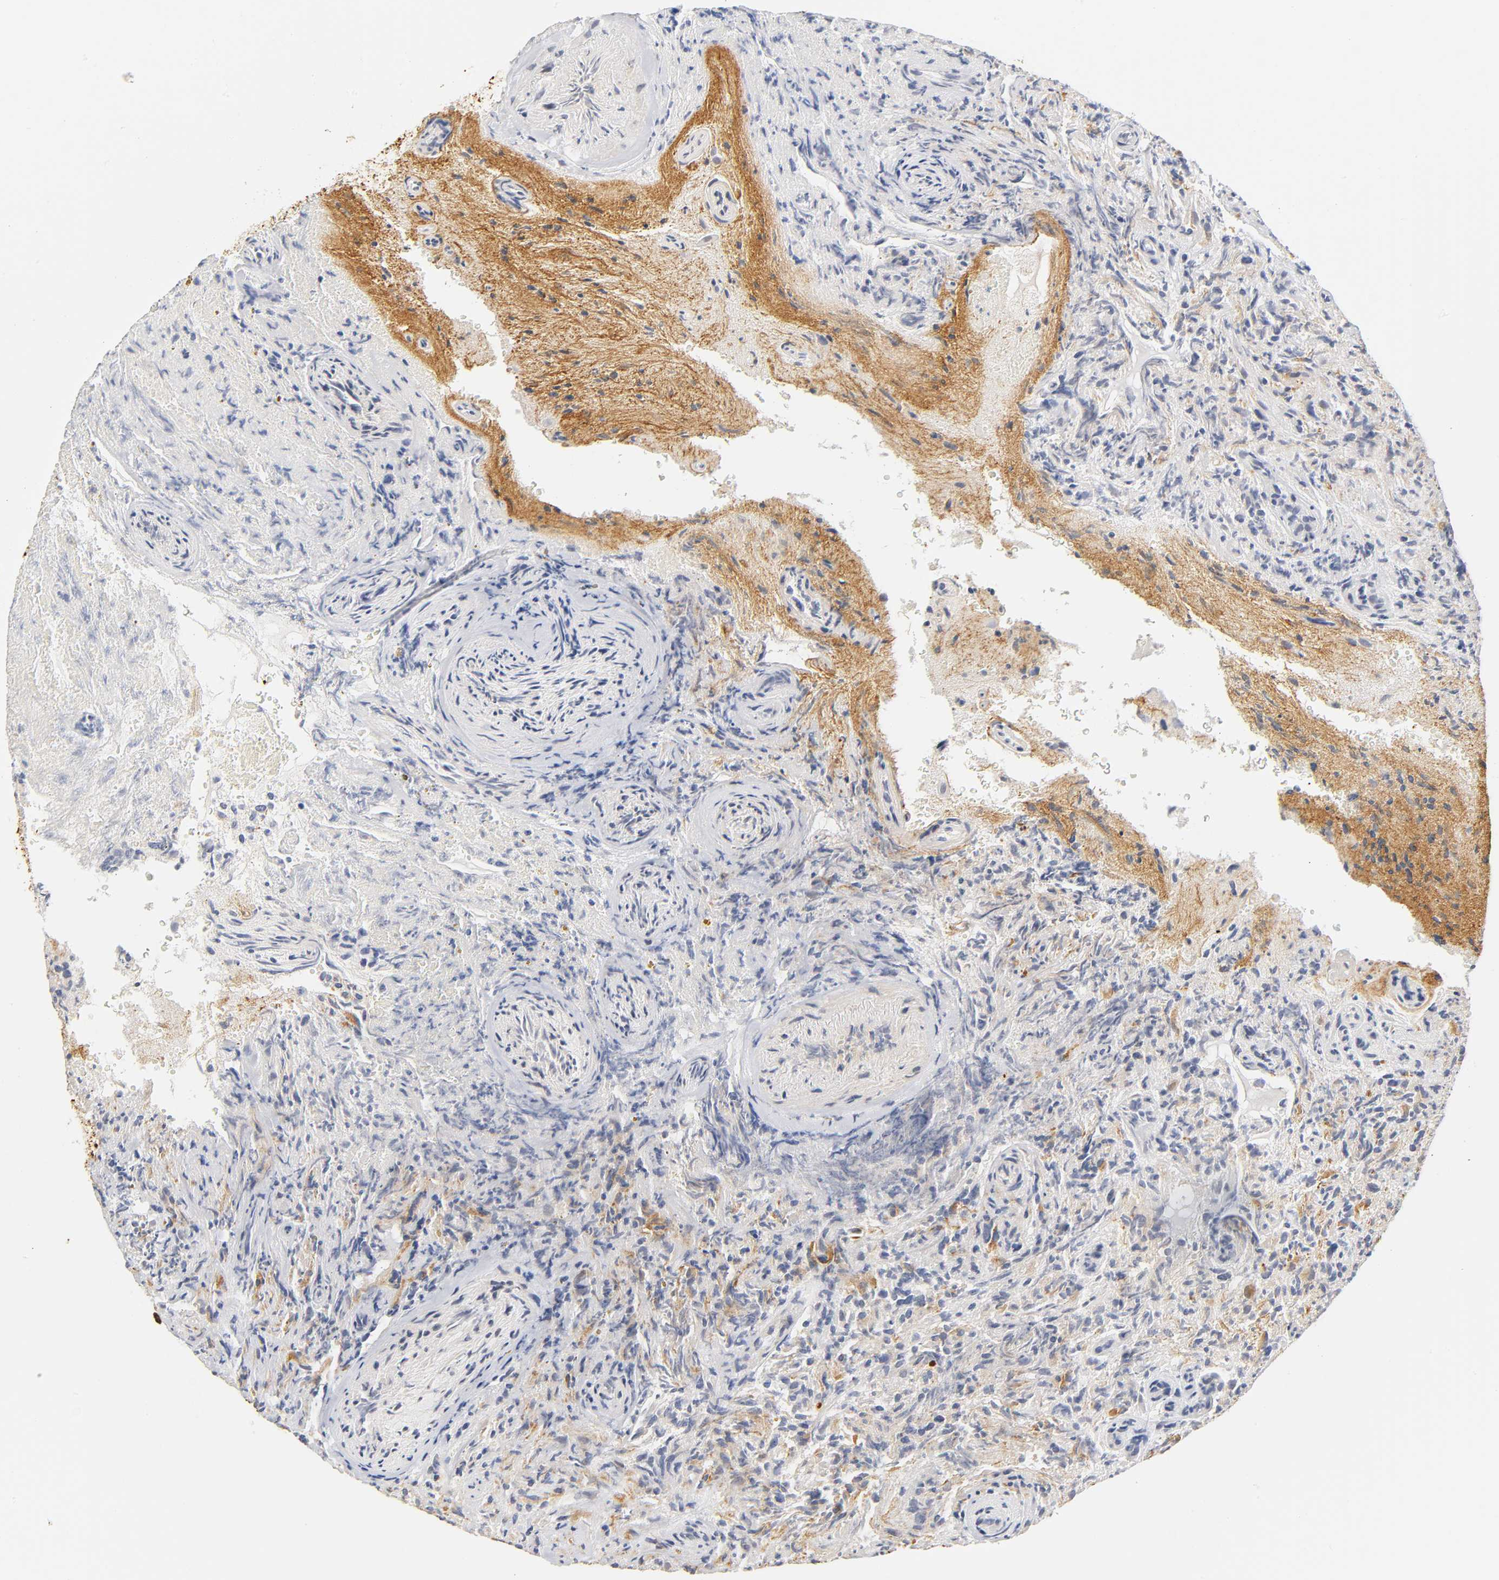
{"staining": {"intensity": "moderate", "quantity": "<25%", "location": "cytoplasmic/membranous,nuclear"}, "tissue": "glioma", "cell_type": "Tumor cells", "image_type": "cancer", "snomed": [{"axis": "morphology", "description": "Normal tissue, NOS"}, {"axis": "morphology", "description": "Glioma, malignant, High grade"}, {"axis": "topography", "description": "Cerebral cortex"}], "caption": "Immunohistochemical staining of malignant glioma (high-grade) reveals low levels of moderate cytoplasmic/membranous and nuclear protein positivity in approximately <25% of tumor cells. (DAB (3,3'-diaminobenzidine) IHC, brown staining for protein, blue staining for nuclei).", "gene": "MNAT1", "patient": {"sex": "male", "age": 75}}